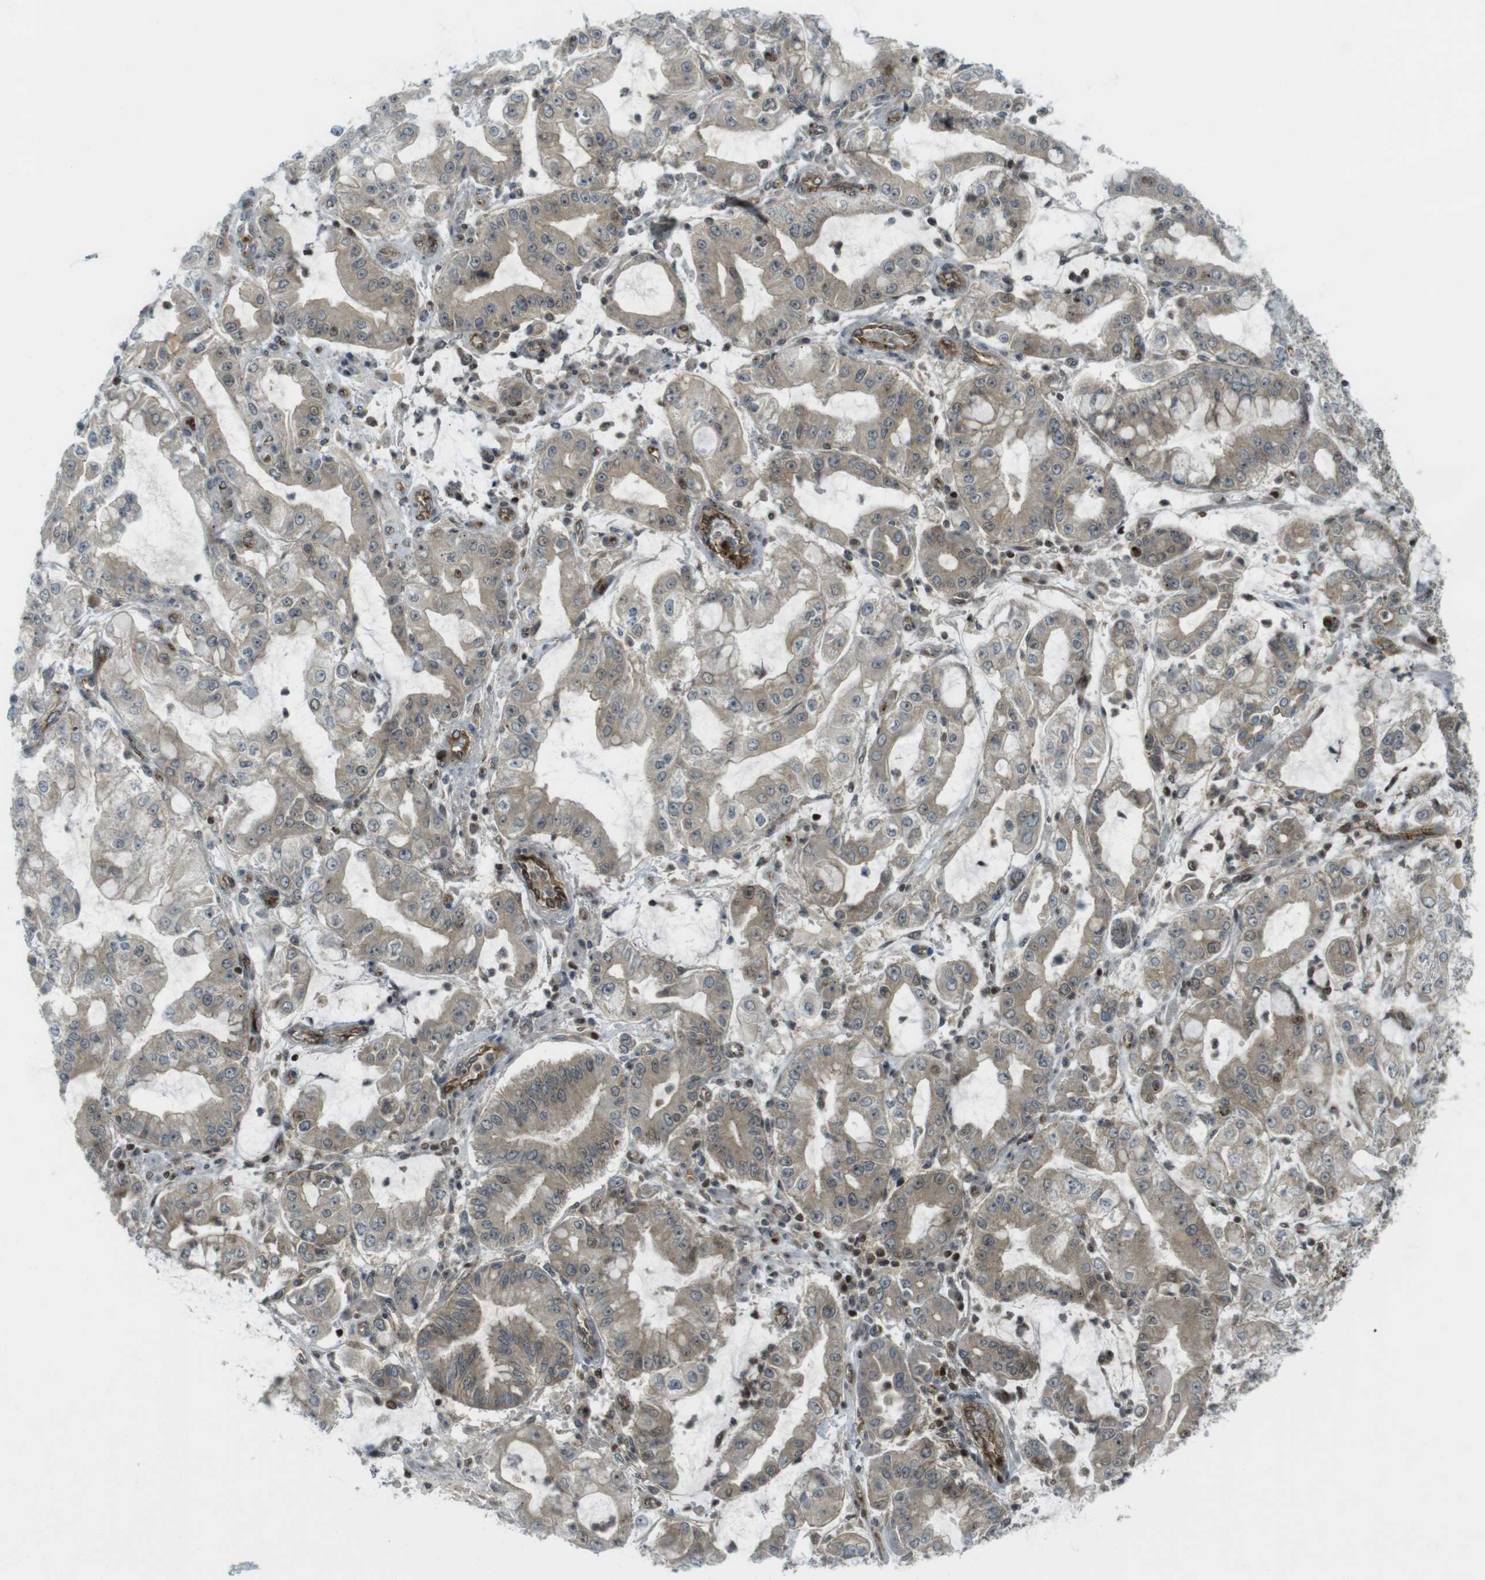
{"staining": {"intensity": "weak", "quantity": ">75%", "location": "cytoplasmic/membranous"}, "tissue": "stomach cancer", "cell_type": "Tumor cells", "image_type": "cancer", "snomed": [{"axis": "morphology", "description": "Adenocarcinoma, NOS"}, {"axis": "topography", "description": "Stomach"}], "caption": "Immunohistochemistry histopathology image of stomach cancer stained for a protein (brown), which displays low levels of weak cytoplasmic/membranous positivity in approximately >75% of tumor cells.", "gene": "PPP1R13B", "patient": {"sex": "male", "age": 76}}